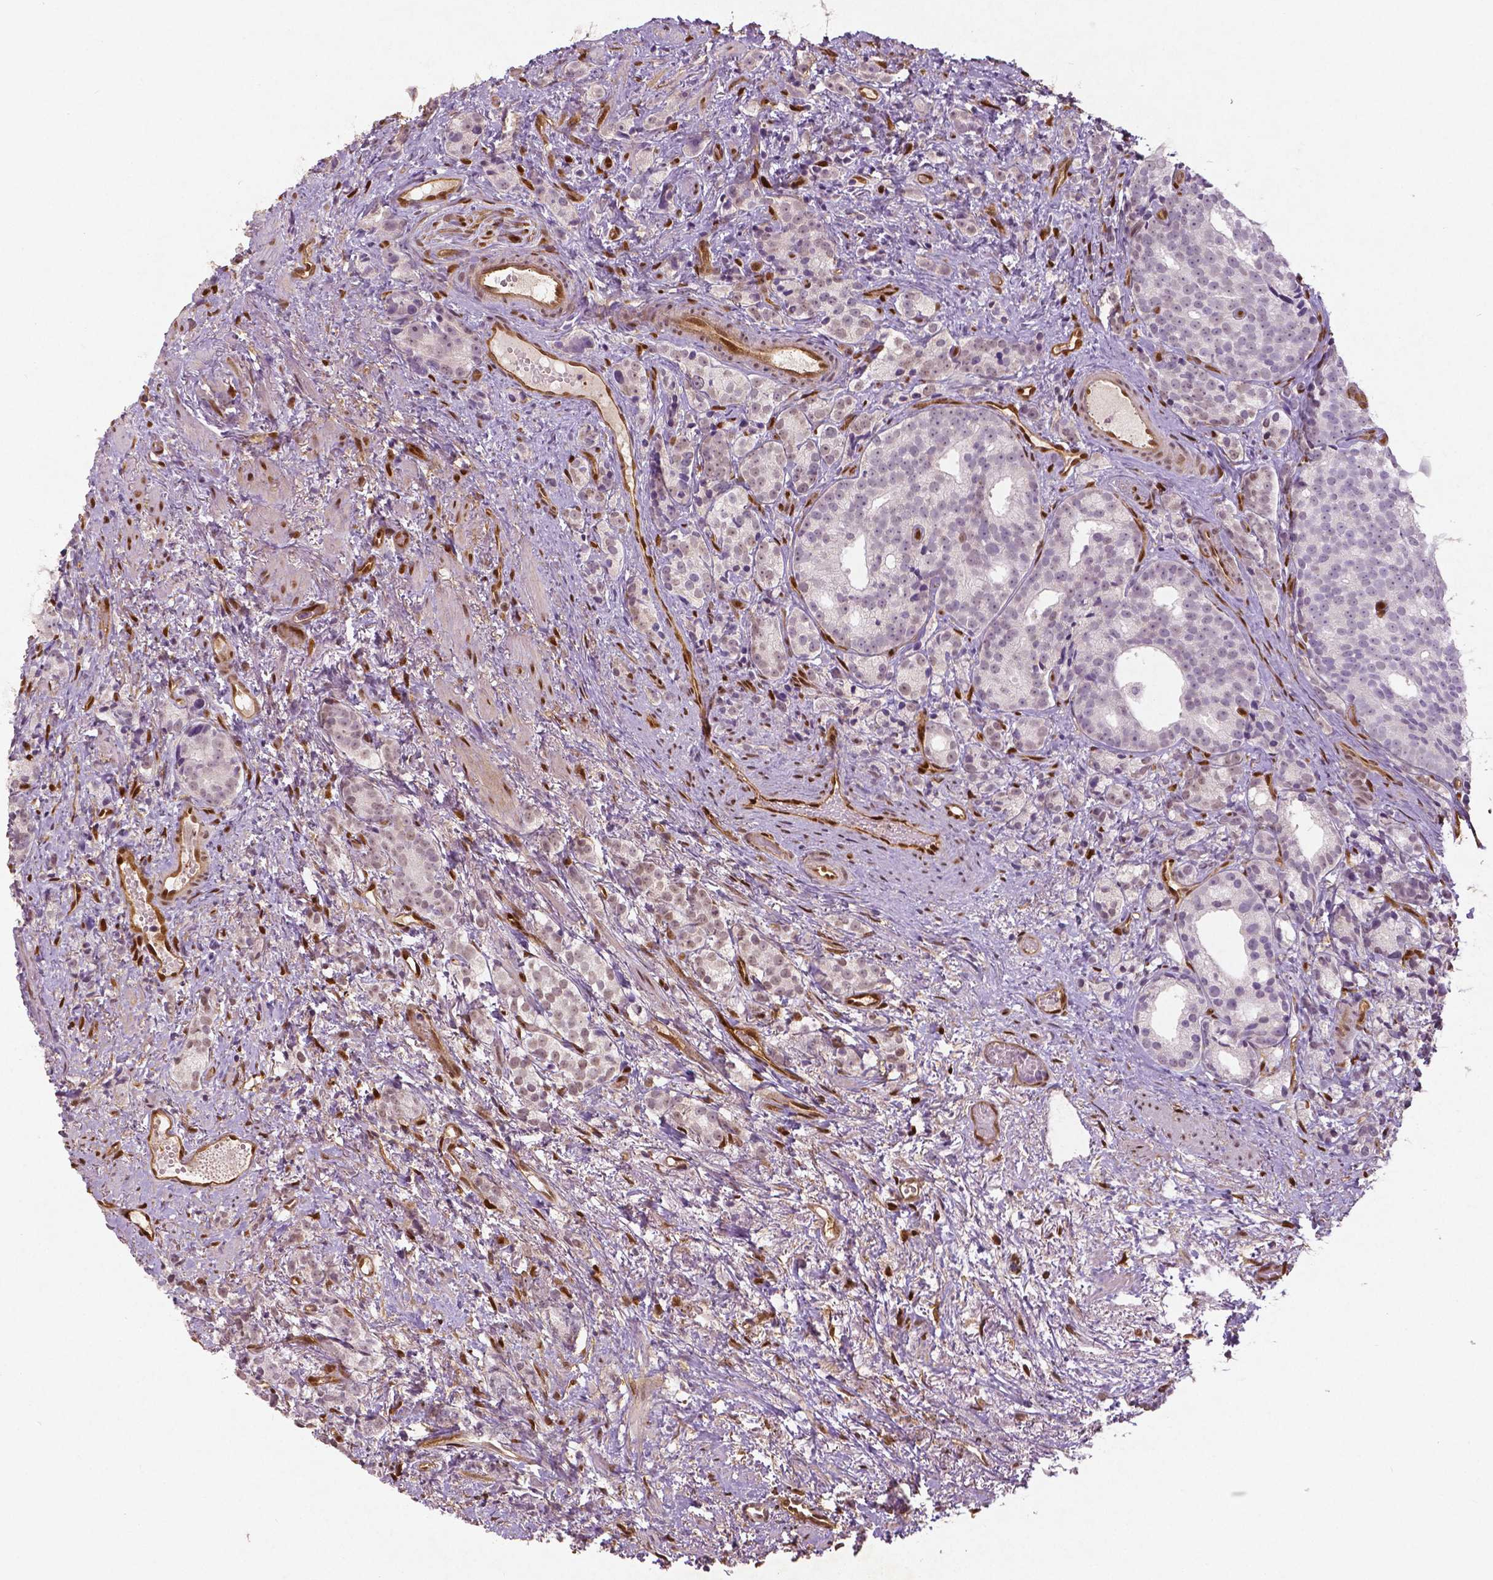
{"staining": {"intensity": "negative", "quantity": "none", "location": "none"}, "tissue": "prostate cancer", "cell_type": "Tumor cells", "image_type": "cancer", "snomed": [{"axis": "morphology", "description": "Adenocarcinoma, High grade"}, {"axis": "topography", "description": "Prostate"}], "caption": "Human adenocarcinoma (high-grade) (prostate) stained for a protein using immunohistochemistry displays no staining in tumor cells.", "gene": "WWTR1", "patient": {"sex": "male", "age": 53}}